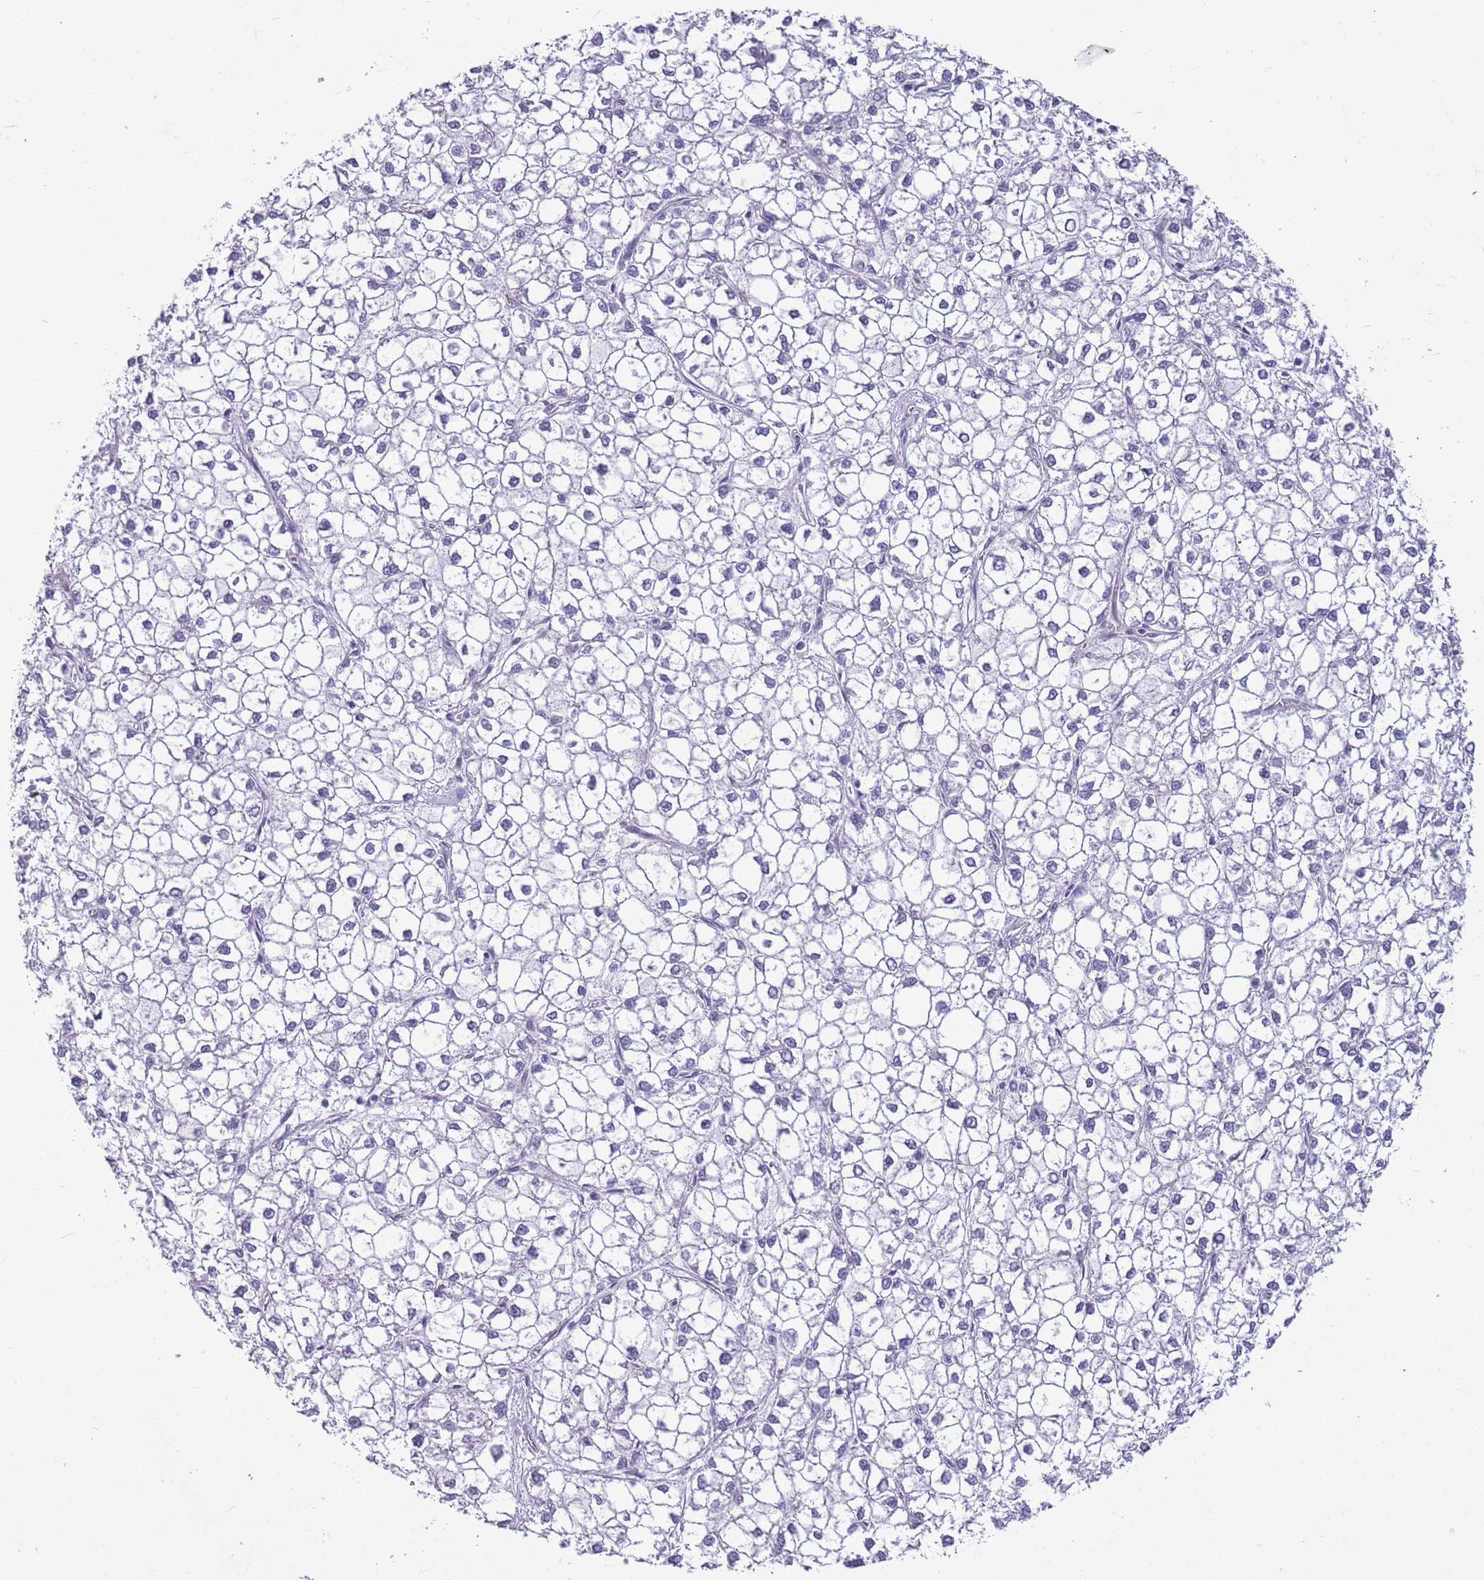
{"staining": {"intensity": "negative", "quantity": "none", "location": "none"}, "tissue": "liver cancer", "cell_type": "Tumor cells", "image_type": "cancer", "snomed": [{"axis": "morphology", "description": "Carcinoma, Hepatocellular, NOS"}, {"axis": "topography", "description": "Liver"}], "caption": "Tumor cells are negative for protein expression in human liver cancer.", "gene": "PARP8", "patient": {"sex": "female", "age": 43}}